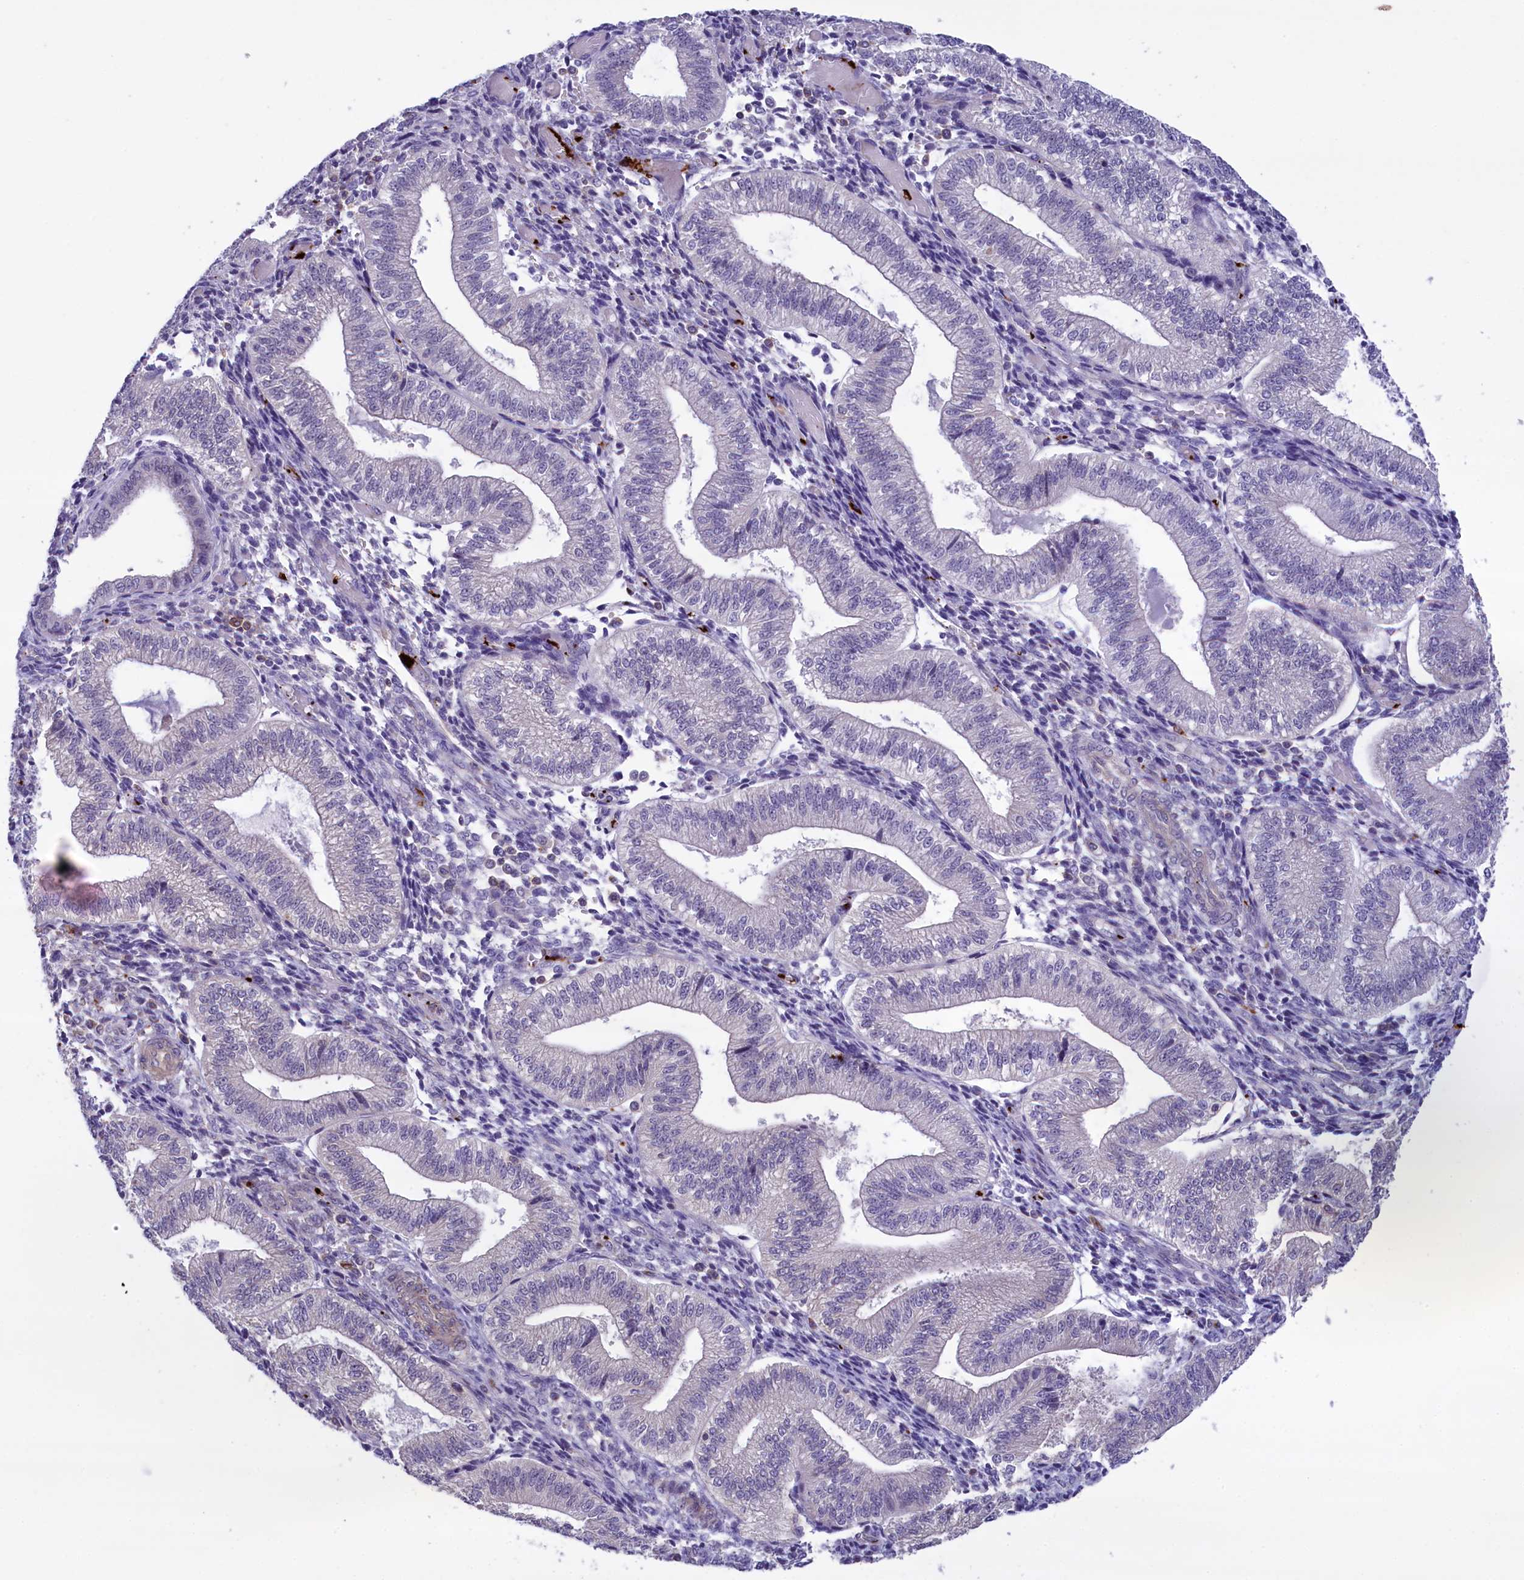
{"staining": {"intensity": "negative", "quantity": "none", "location": "none"}, "tissue": "endometrium", "cell_type": "Cells in endometrial stroma", "image_type": "normal", "snomed": [{"axis": "morphology", "description": "Normal tissue, NOS"}, {"axis": "topography", "description": "Endometrium"}], "caption": "A high-resolution micrograph shows immunohistochemistry (IHC) staining of unremarkable endometrium, which shows no significant positivity in cells in endometrial stroma. (DAB immunohistochemistry (IHC), high magnification).", "gene": "HEATR3", "patient": {"sex": "female", "age": 34}}